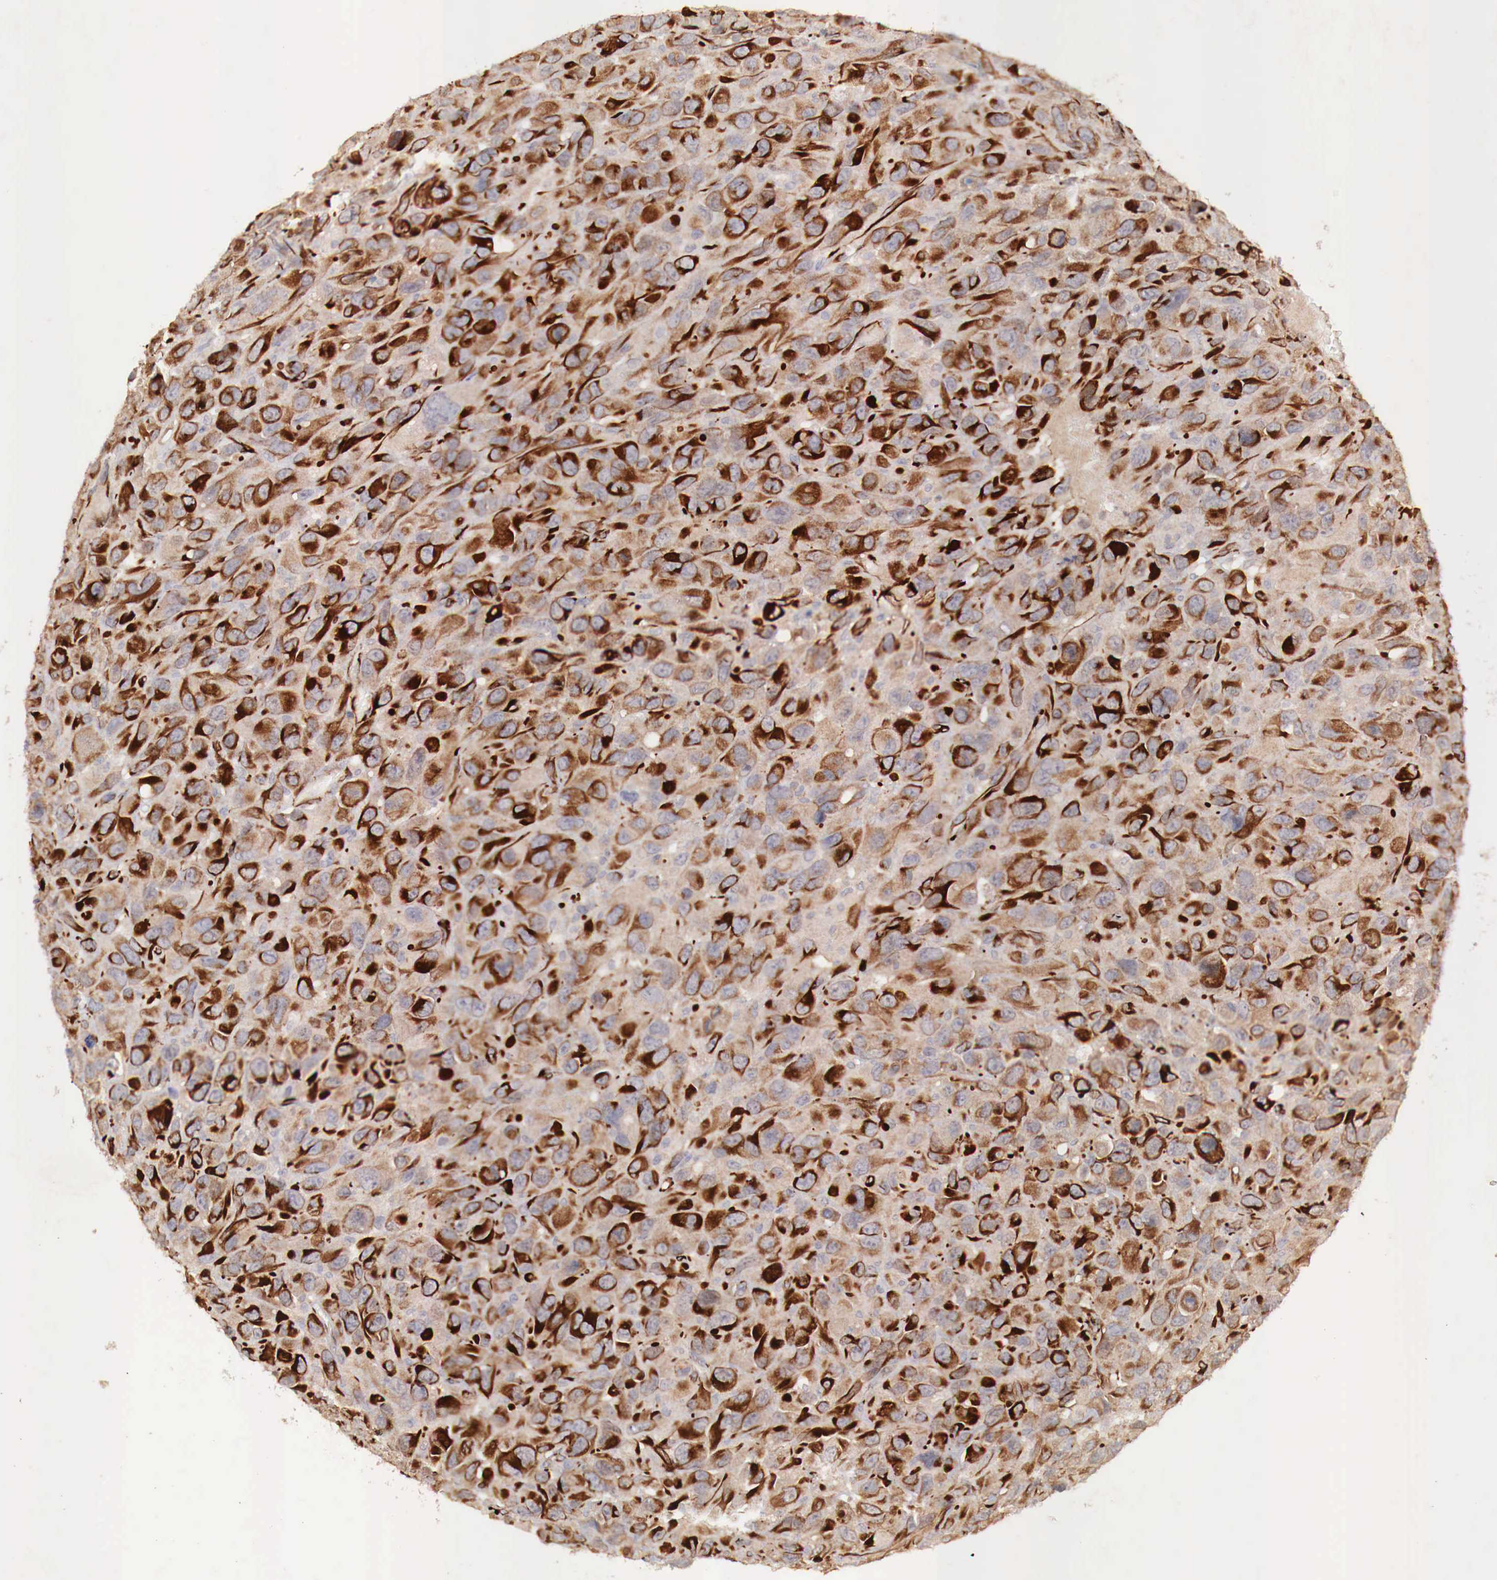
{"staining": {"intensity": "strong", "quantity": "25%-75%", "location": "cytoplasmic/membranous"}, "tissue": "renal cancer", "cell_type": "Tumor cells", "image_type": "cancer", "snomed": [{"axis": "morphology", "description": "Adenocarcinoma, NOS"}, {"axis": "topography", "description": "Kidney"}], "caption": "Tumor cells demonstrate high levels of strong cytoplasmic/membranous expression in about 25%-75% of cells in renal cancer (adenocarcinoma). The protein is stained brown, and the nuclei are stained in blue (DAB (3,3'-diaminobenzidine) IHC with brightfield microscopy, high magnification).", "gene": "WT1", "patient": {"sex": "male", "age": 79}}